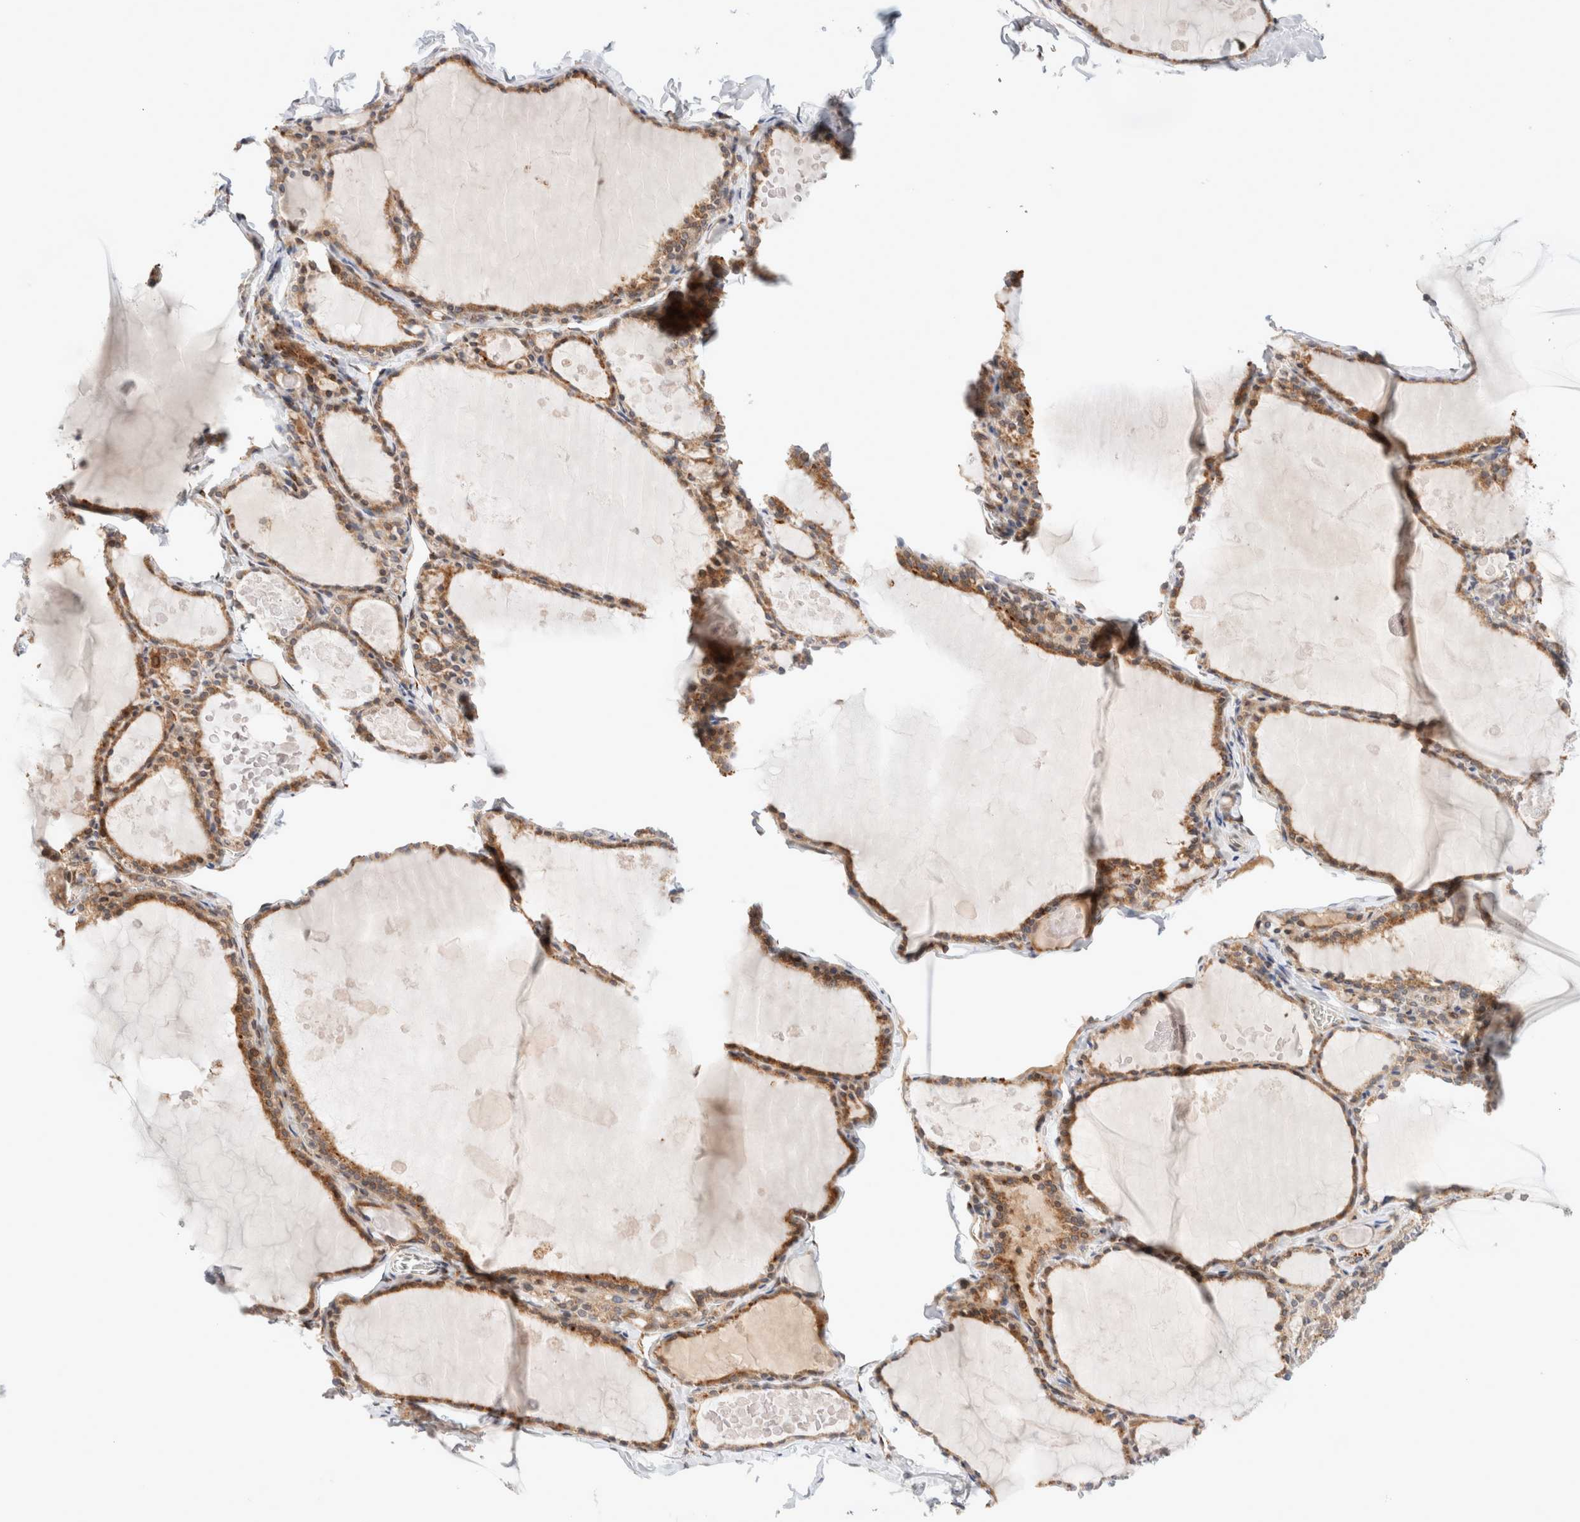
{"staining": {"intensity": "moderate", "quantity": ">75%", "location": "cytoplasmic/membranous"}, "tissue": "thyroid gland", "cell_type": "Glandular cells", "image_type": "normal", "snomed": [{"axis": "morphology", "description": "Normal tissue, NOS"}, {"axis": "topography", "description": "Thyroid gland"}], "caption": "Immunohistochemistry (DAB) staining of normal human thyroid gland reveals moderate cytoplasmic/membranous protein positivity in approximately >75% of glandular cells. The protein is stained brown, and the nuclei are stained in blue (DAB IHC with brightfield microscopy, high magnification).", "gene": "GCN1", "patient": {"sex": "male", "age": 56}}